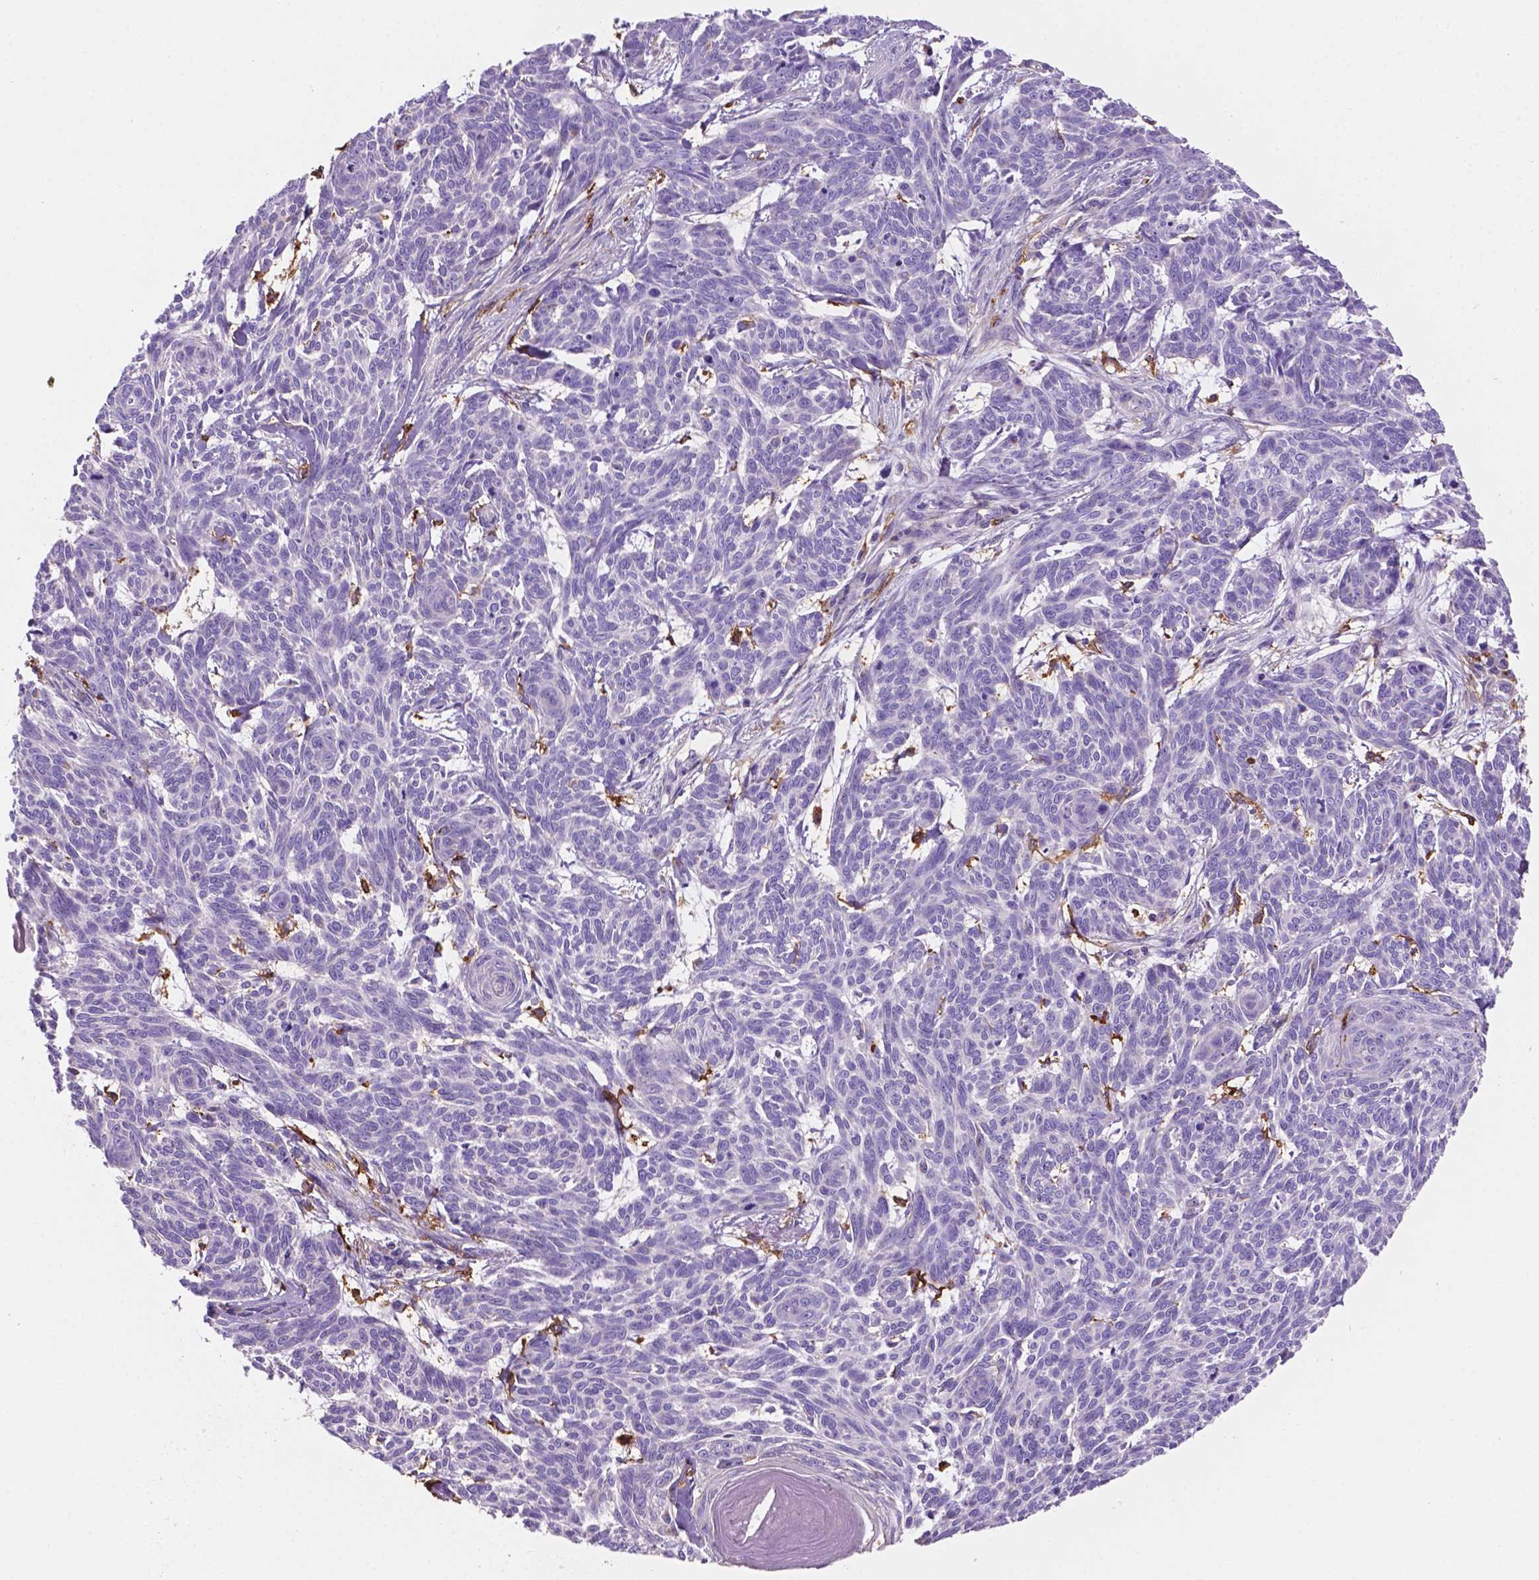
{"staining": {"intensity": "negative", "quantity": "none", "location": "none"}, "tissue": "skin cancer", "cell_type": "Tumor cells", "image_type": "cancer", "snomed": [{"axis": "morphology", "description": "Basal cell carcinoma"}, {"axis": "topography", "description": "Skin"}], "caption": "Basal cell carcinoma (skin) was stained to show a protein in brown. There is no significant expression in tumor cells.", "gene": "MKRN2OS", "patient": {"sex": "female", "age": 93}}